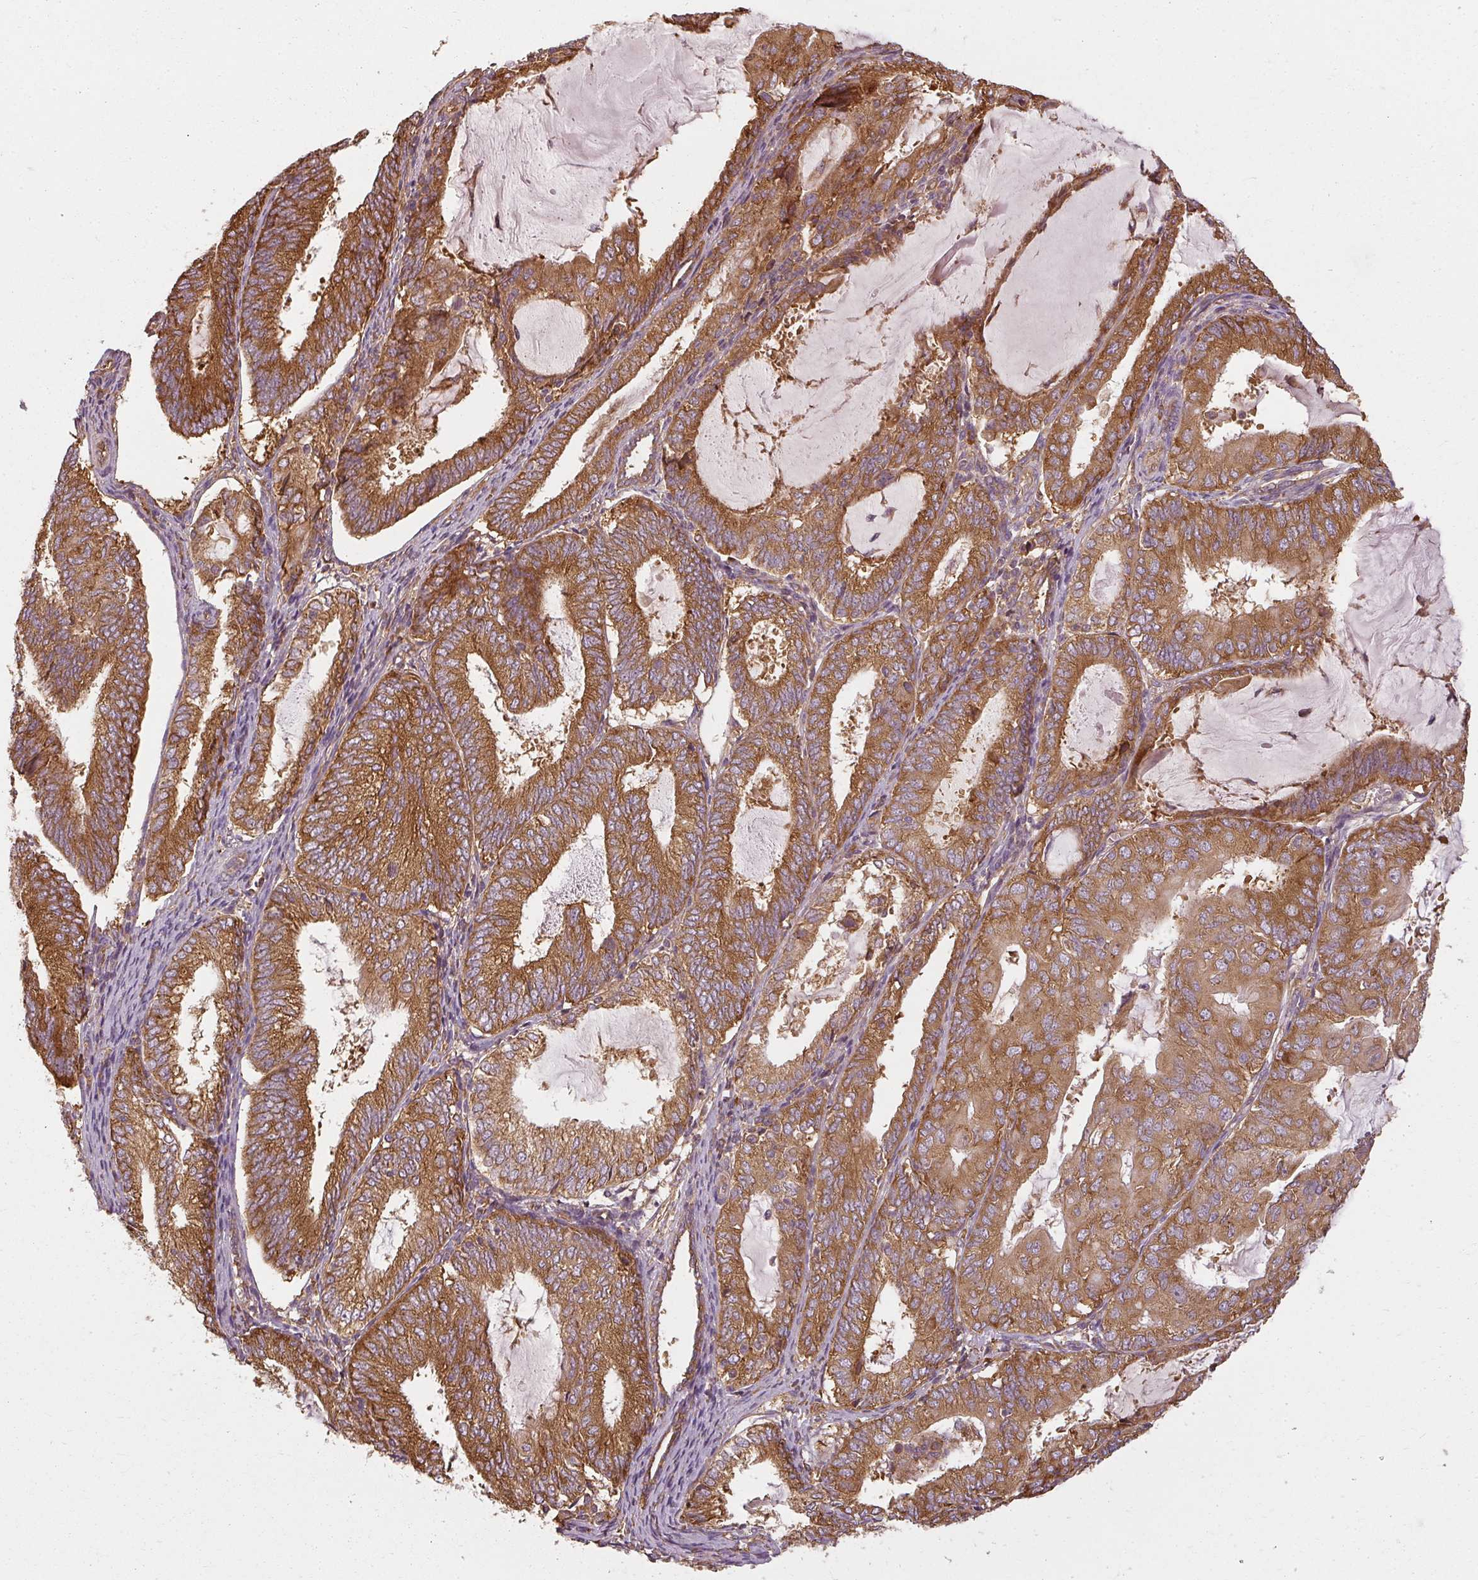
{"staining": {"intensity": "strong", "quantity": ">75%", "location": "cytoplasmic/membranous"}, "tissue": "endometrial cancer", "cell_type": "Tumor cells", "image_type": "cancer", "snomed": [{"axis": "morphology", "description": "Adenocarcinoma, NOS"}, {"axis": "topography", "description": "Endometrium"}], "caption": "A high-resolution histopathology image shows immunohistochemistry staining of endometrial cancer (adenocarcinoma), which displays strong cytoplasmic/membranous expression in about >75% of tumor cells.", "gene": "RPL24", "patient": {"sex": "female", "age": 81}}